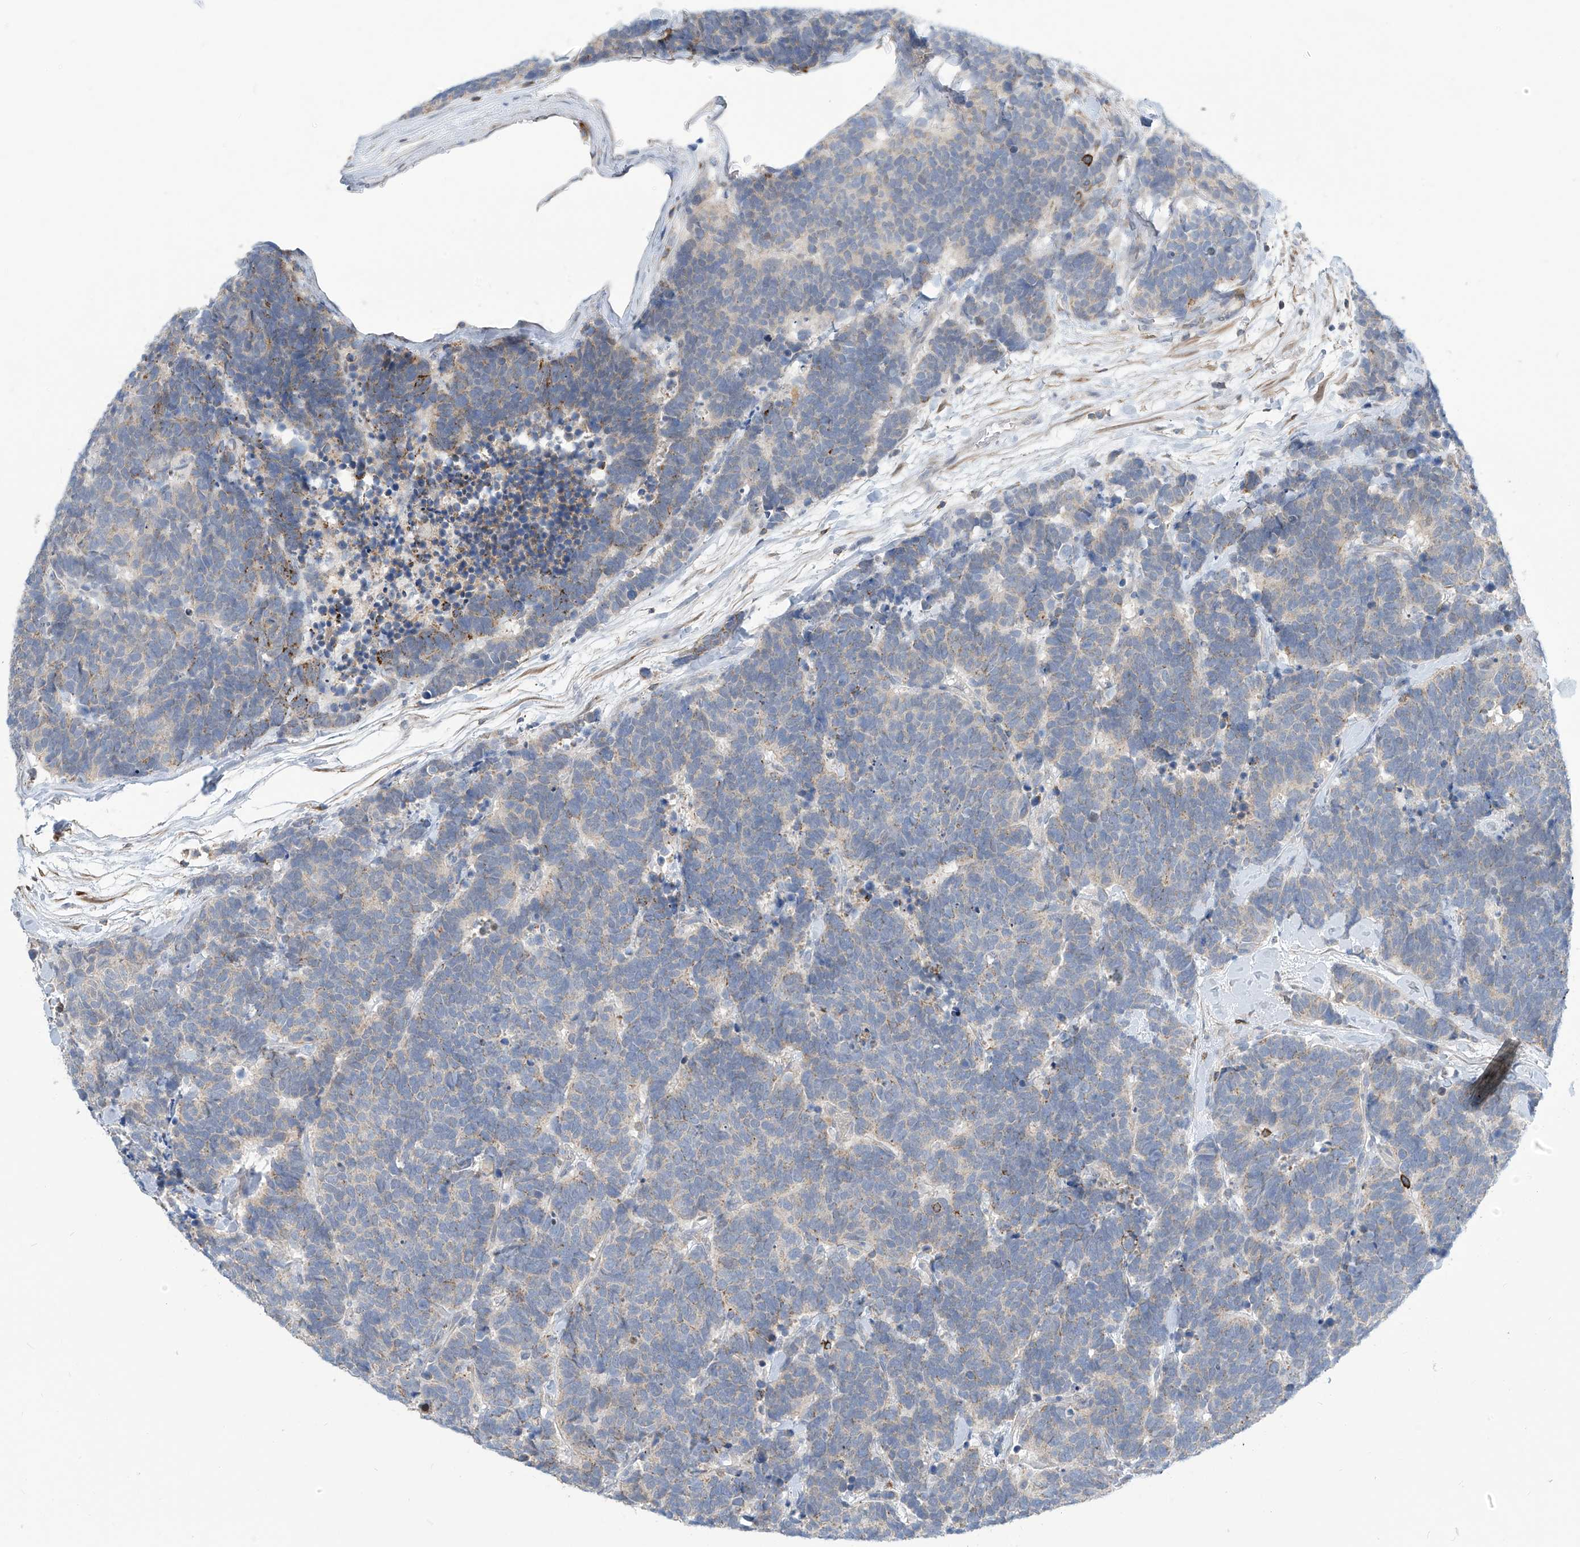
{"staining": {"intensity": "moderate", "quantity": "<25%", "location": "cytoplasmic/membranous"}, "tissue": "carcinoid", "cell_type": "Tumor cells", "image_type": "cancer", "snomed": [{"axis": "morphology", "description": "Carcinoma, NOS"}, {"axis": "morphology", "description": "Carcinoid, malignant, NOS"}, {"axis": "topography", "description": "Urinary bladder"}], "caption": "This image reveals carcinoid stained with IHC to label a protein in brown. The cytoplasmic/membranous of tumor cells show moderate positivity for the protein. Nuclei are counter-stained blue.", "gene": "IBA57", "patient": {"sex": "male", "age": 57}}